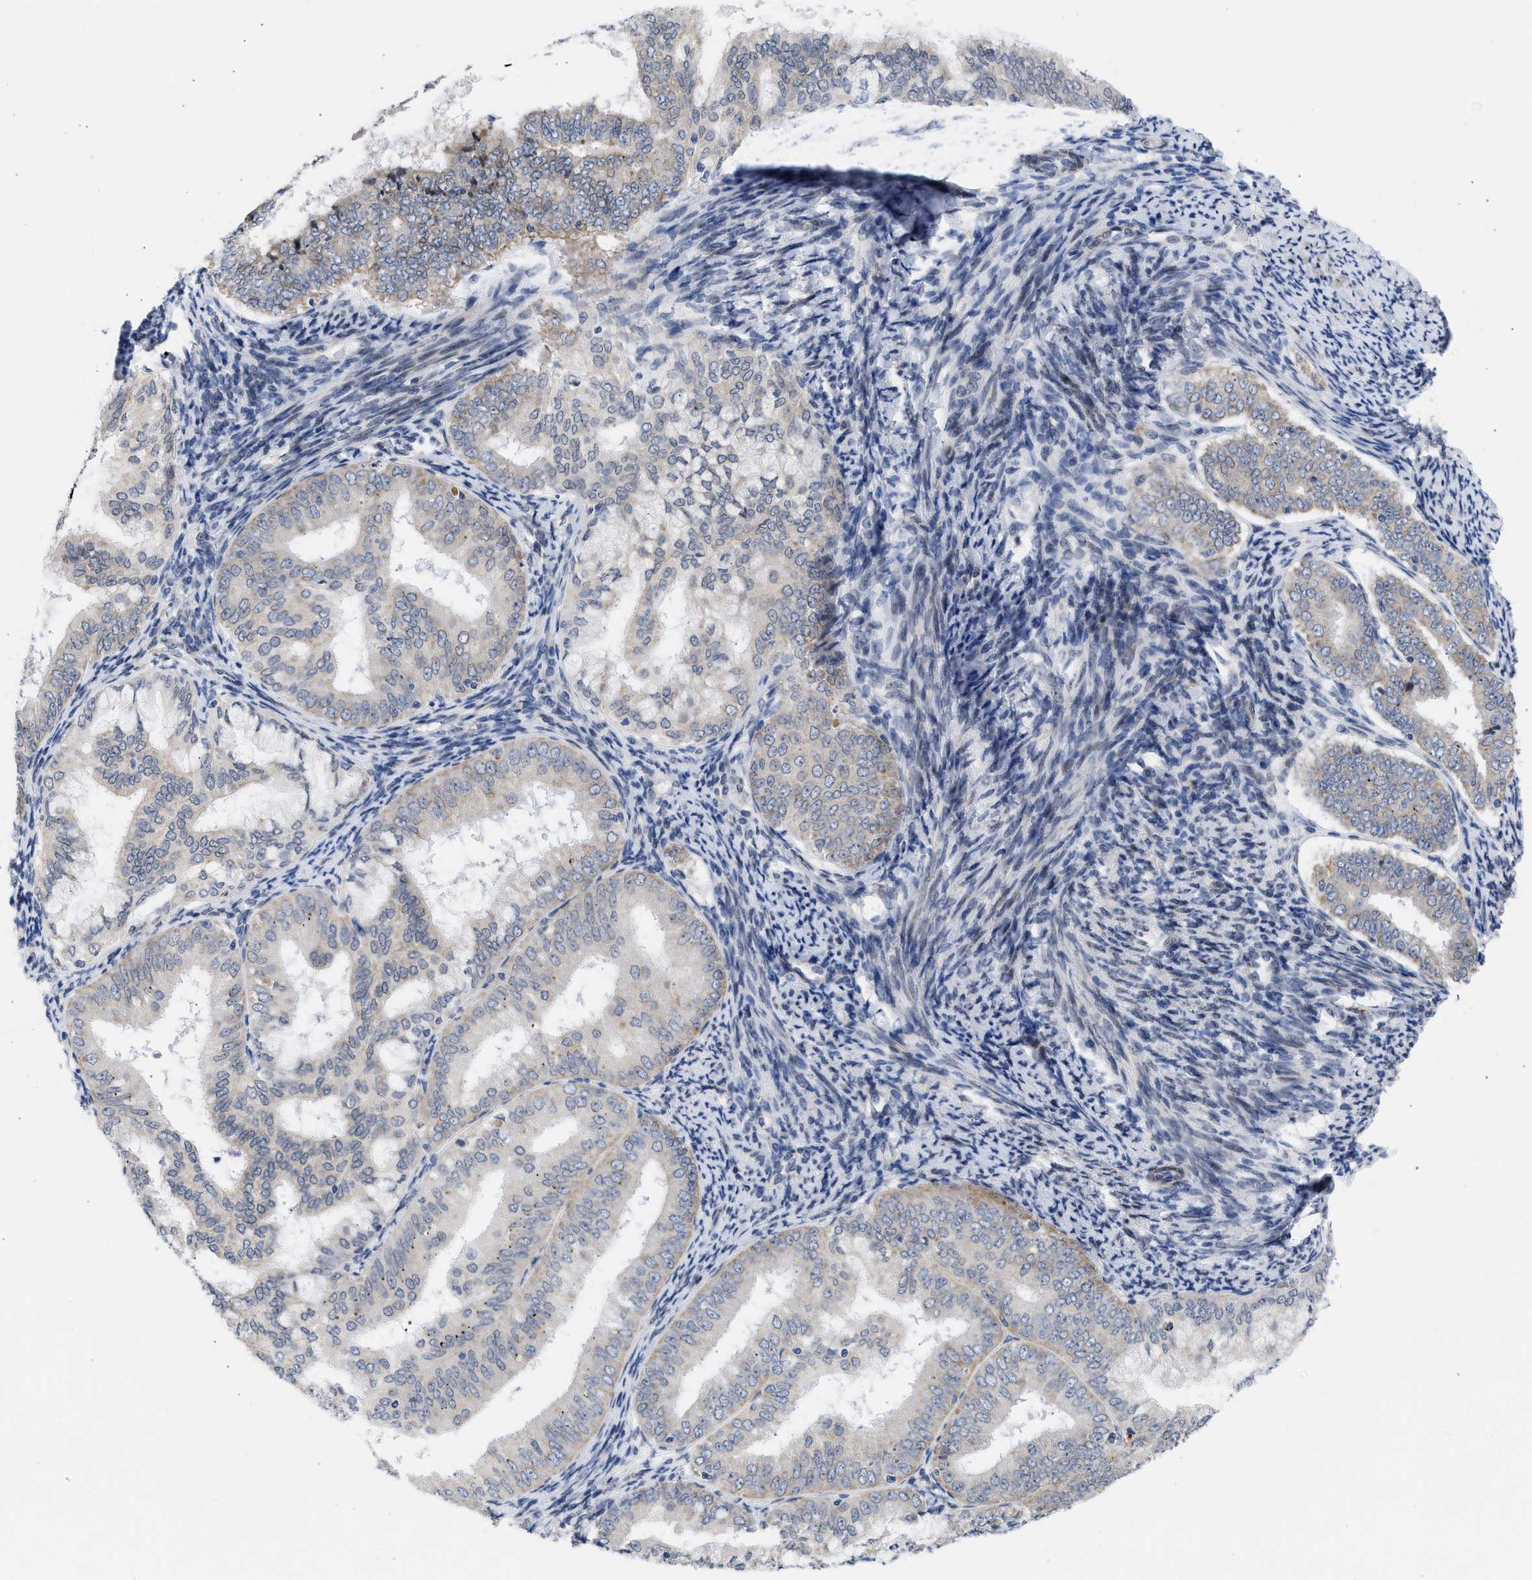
{"staining": {"intensity": "weak", "quantity": "<25%", "location": "cytoplasmic/membranous"}, "tissue": "endometrial cancer", "cell_type": "Tumor cells", "image_type": "cancer", "snomed": [{"axis": "morphology", "description": "Adenocarcinoma, NOS"}, {"axis": "topography", "description": "Endometrium"}], "caption": "Immunohistochemistry image of neoplastic tissue: human endometrial cancer stained with DAB (3,3'-diaminobenzidine) demonstrates no significant protein positivity in tumor cells. (Stains: DAB (3,3'-diaminobenzidine) IHC with hematoxylin counter stain, Microscopy: brightfield microscopy at high magnification).", "gene": "NUP35", "patient": {"sex": "female", "age": 63}}